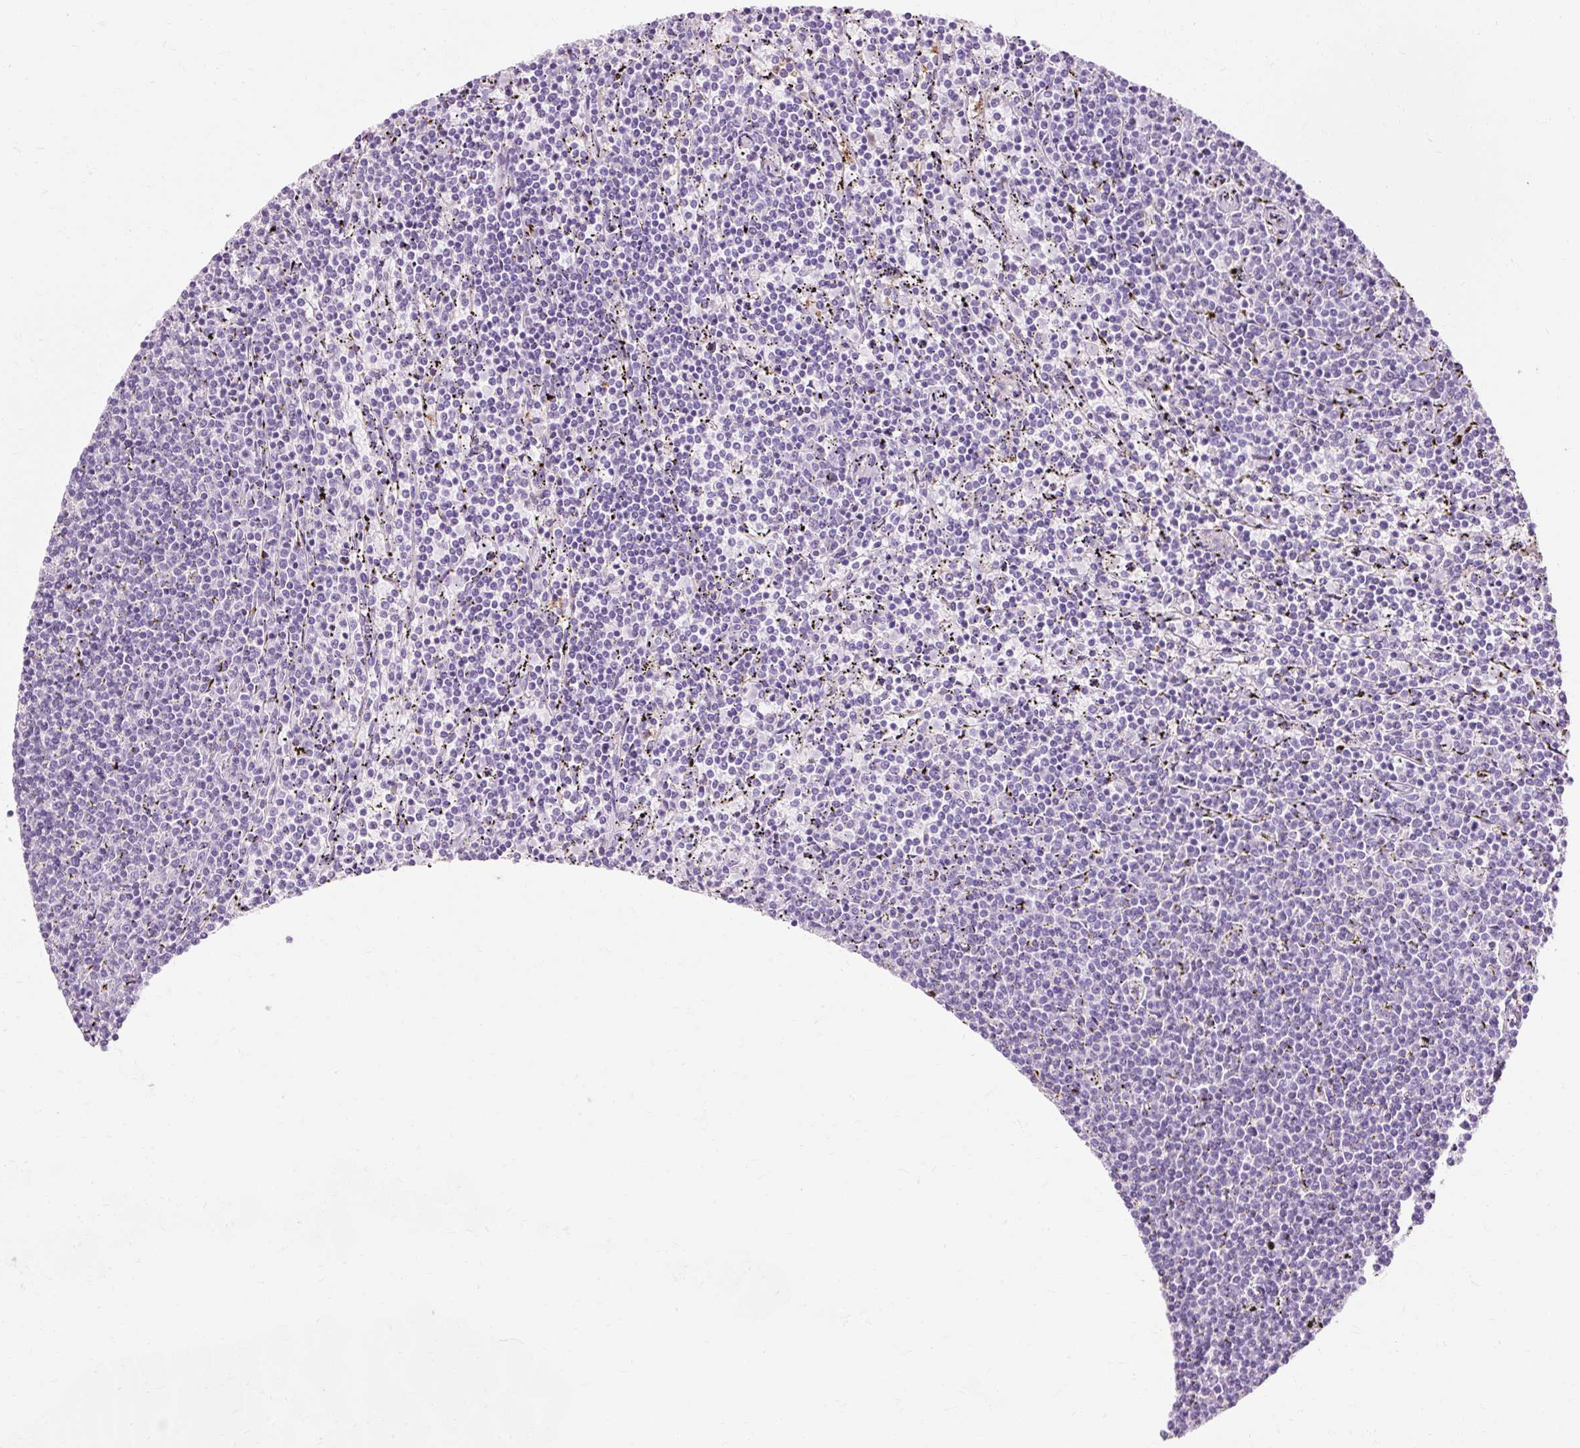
{"staining": {"intensity": "negative", "quantity": "none", "location": "none"}, "tissue": "lymphoma", "cell_type": "Tumor cells", "image_type": "cancer", "snomed": [{"axis": "morphology", "description": "Malignant lymphoma, non-Hodgkin's type, Low grade"}, {"axis": "topography", "description": "Spleen"}], "caption": "Immunohistochemistry (IHC) micrograph of low-grade malignant lymphoma, non-Hodgkin's type stained for a protein (brown), which demonstrates no staining in tumor cells.", "gene": "CLDN25", "patient": {"sex": "female", "age": 50}}